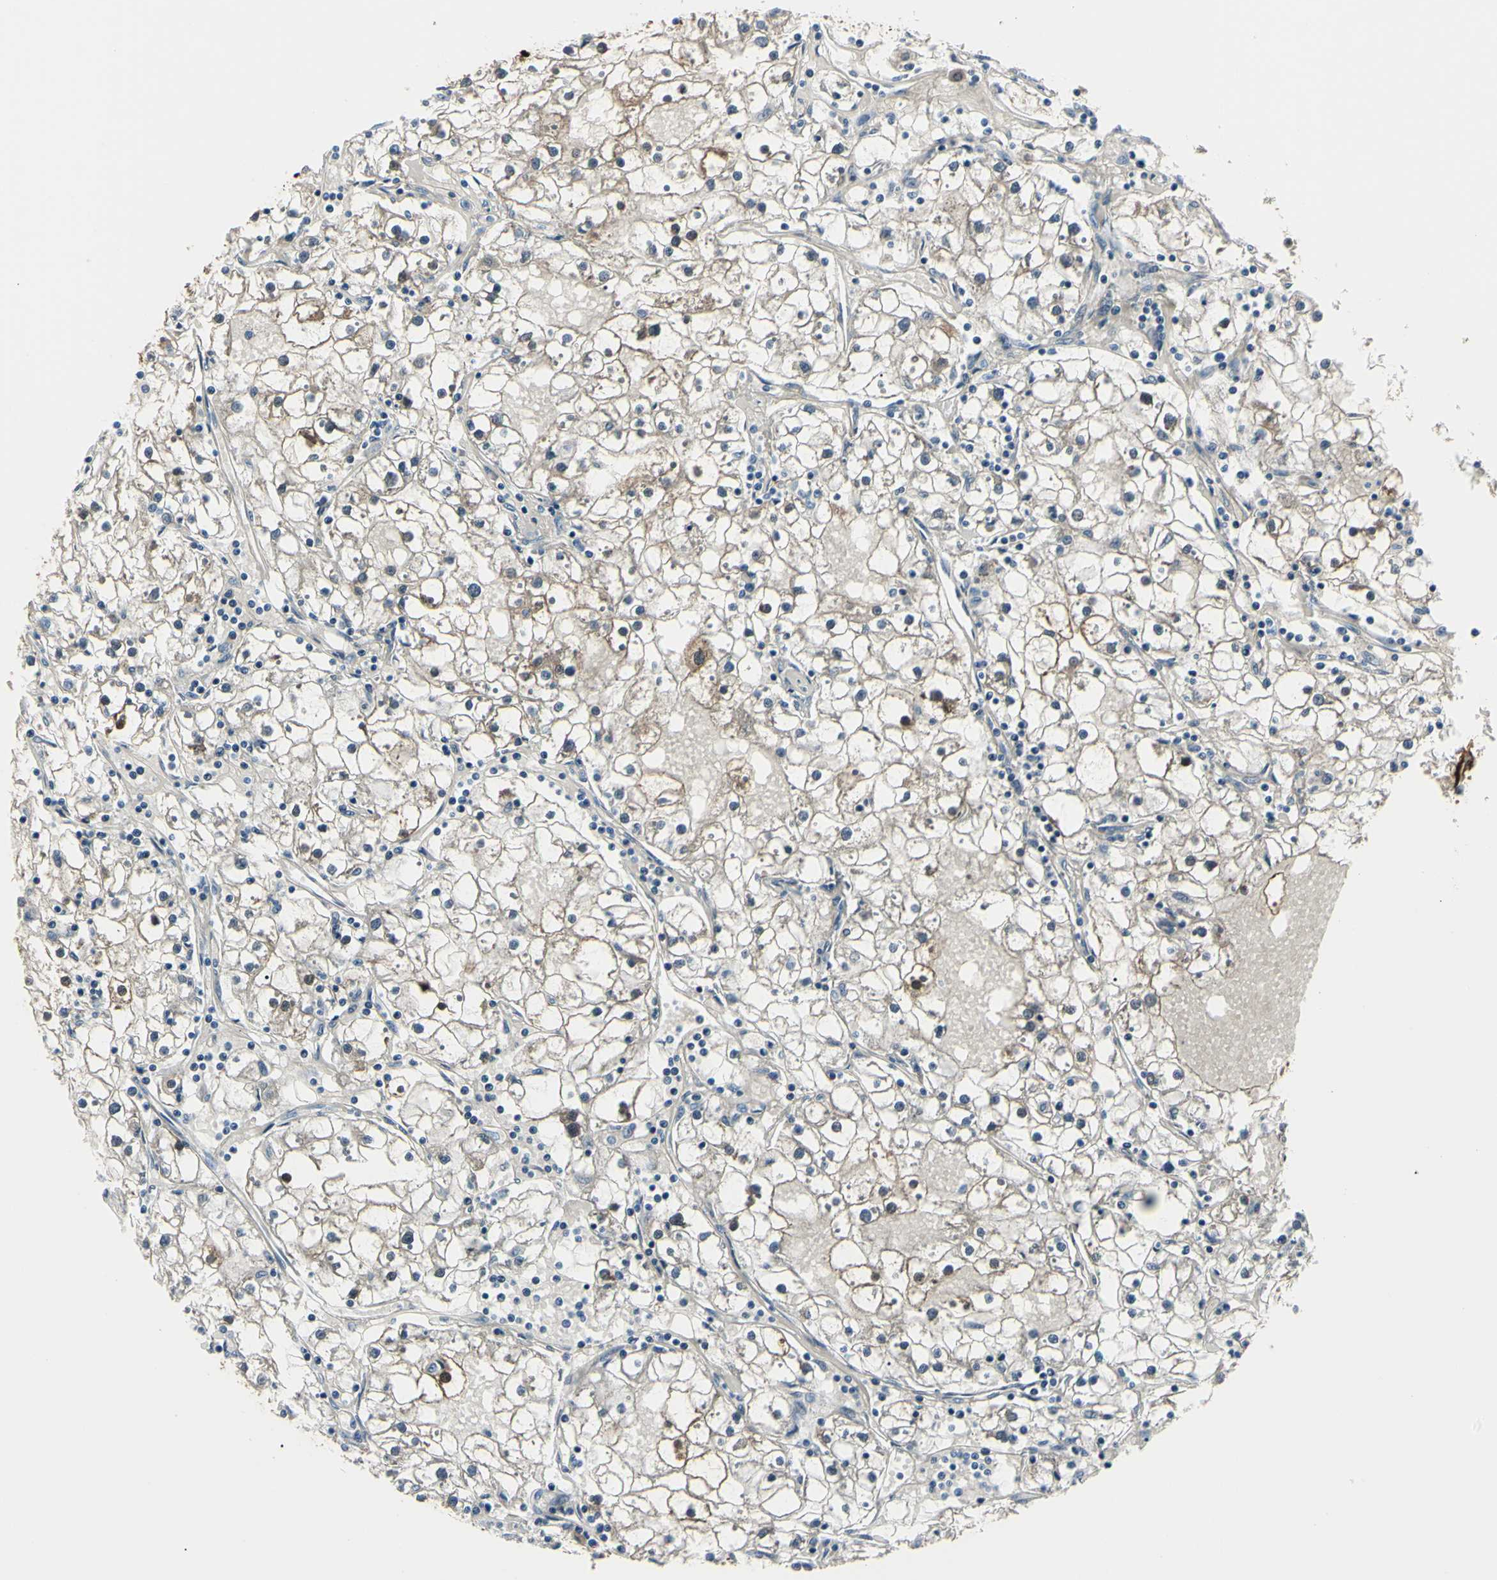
{"staining": {"intensity": "weak", "quantity": "<25%", "location": "cytoplasmic/membranous"}, "tissue": "renal cancer", "cell_type": "Tumor cells", "image_type": "cancer", "snomed": [{"axis": "morphology", "description": "Adenocarcinoma, NOS"}, {"axis": "topography", "description": "Kidney"}], "caption": "Histopathology image shows no significant protein staining in tumor cells of adenocarcinoma (renal).", "gene": "AKR1C3", "patient": {"sex": "male", "age": 56}}